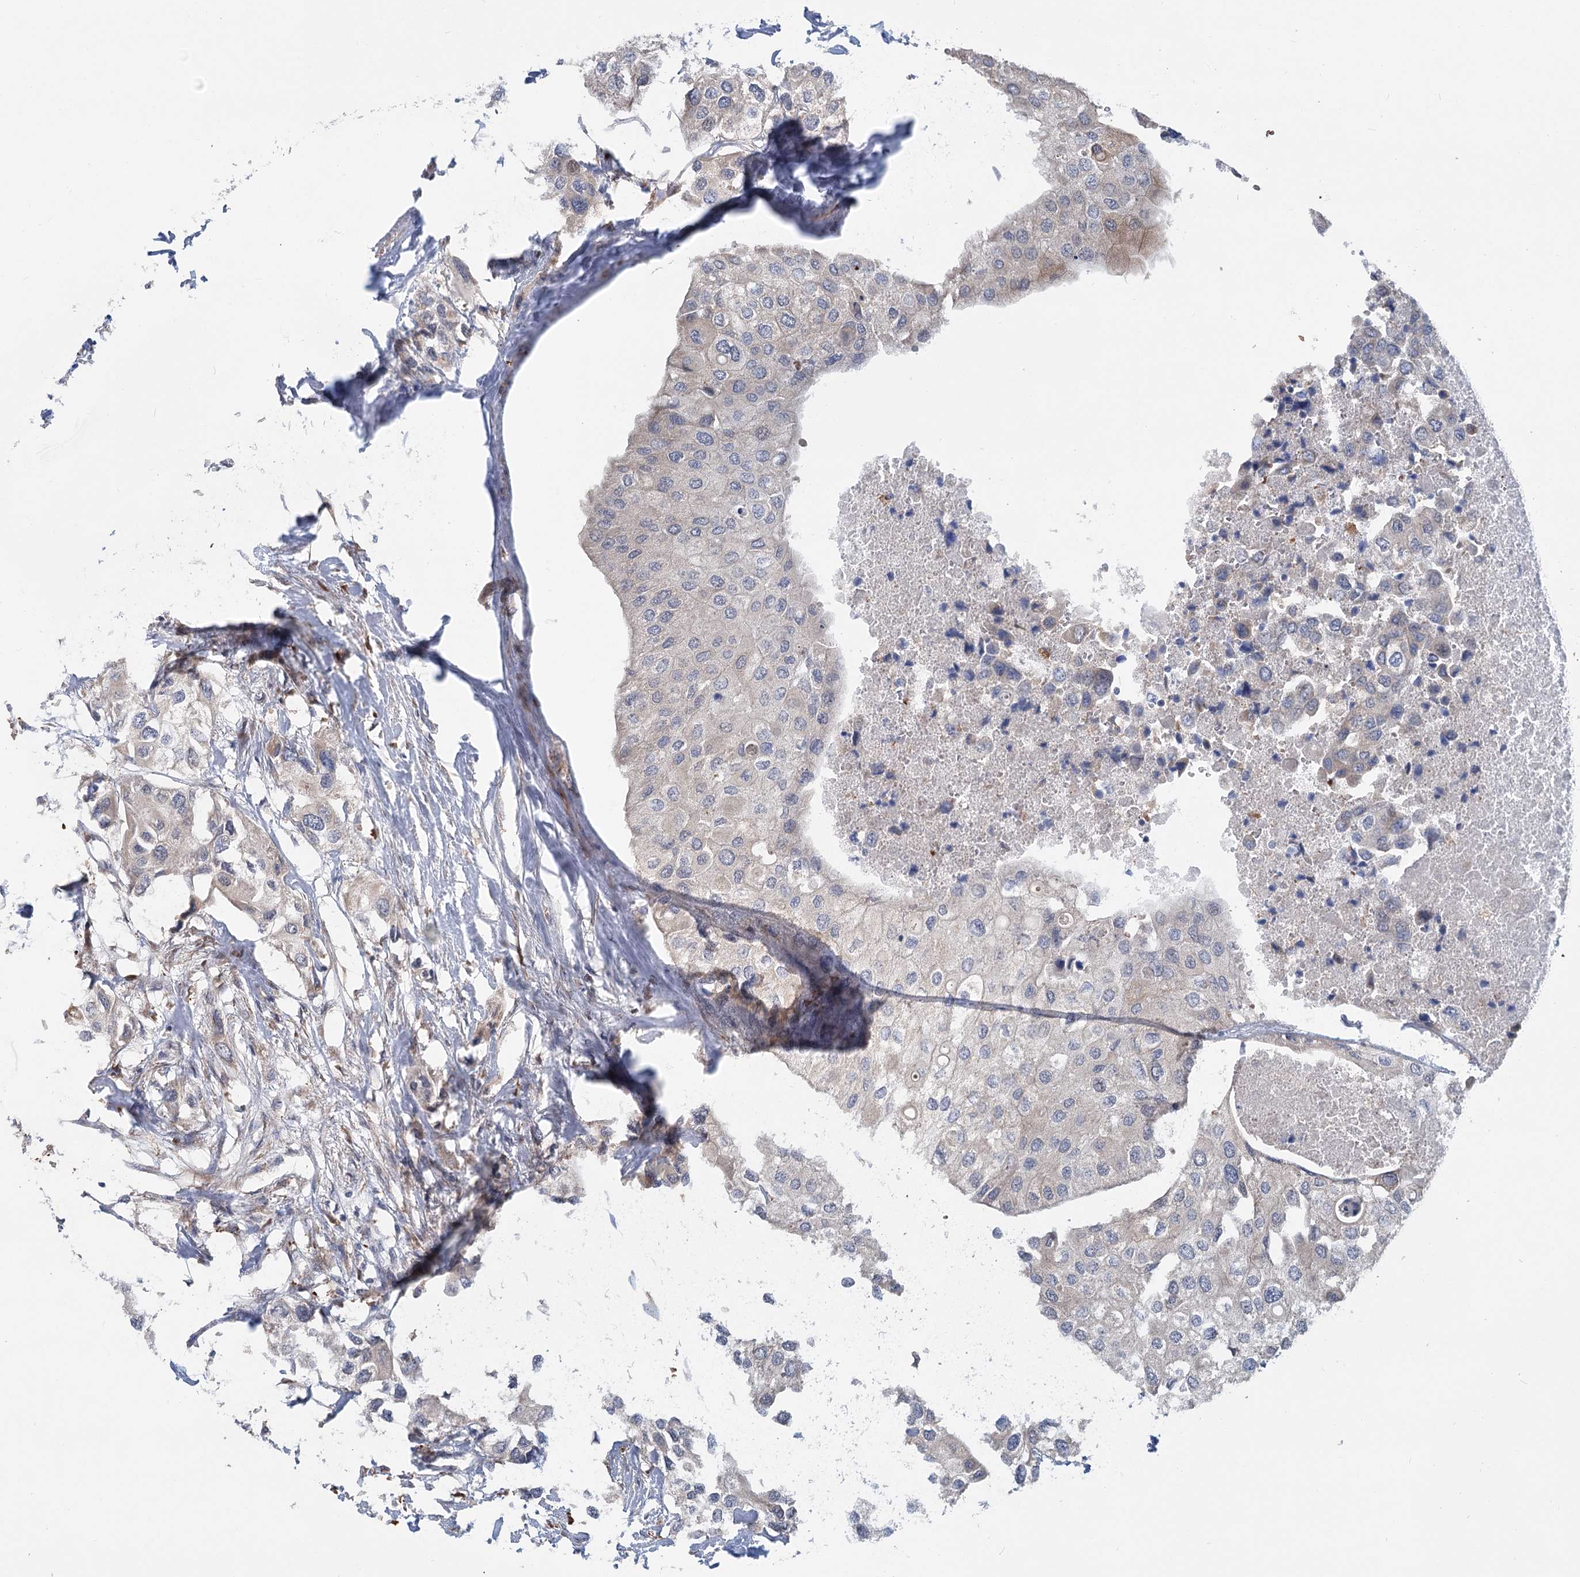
{"staining": {"intensity": "negative", "quantity": "none", "location": "none"}, "tissue": "urothelial cancer", "cell_type": "Tumor cells", "image_type": "cancer", "snomed": [{"axis": "morphology", "description": "Urothelial carcinoma, High grade"}, {"axis": "topography", "description": "Urinary bladder"}], "caption": "A high-resolution histopathology image shows immunohistochemistry (IHC) staining of urothelial cancer, which exhibits no significant staining in tumor cells.", "gene": "CIB4", "patient": {"sex": "male", "age": 64}}